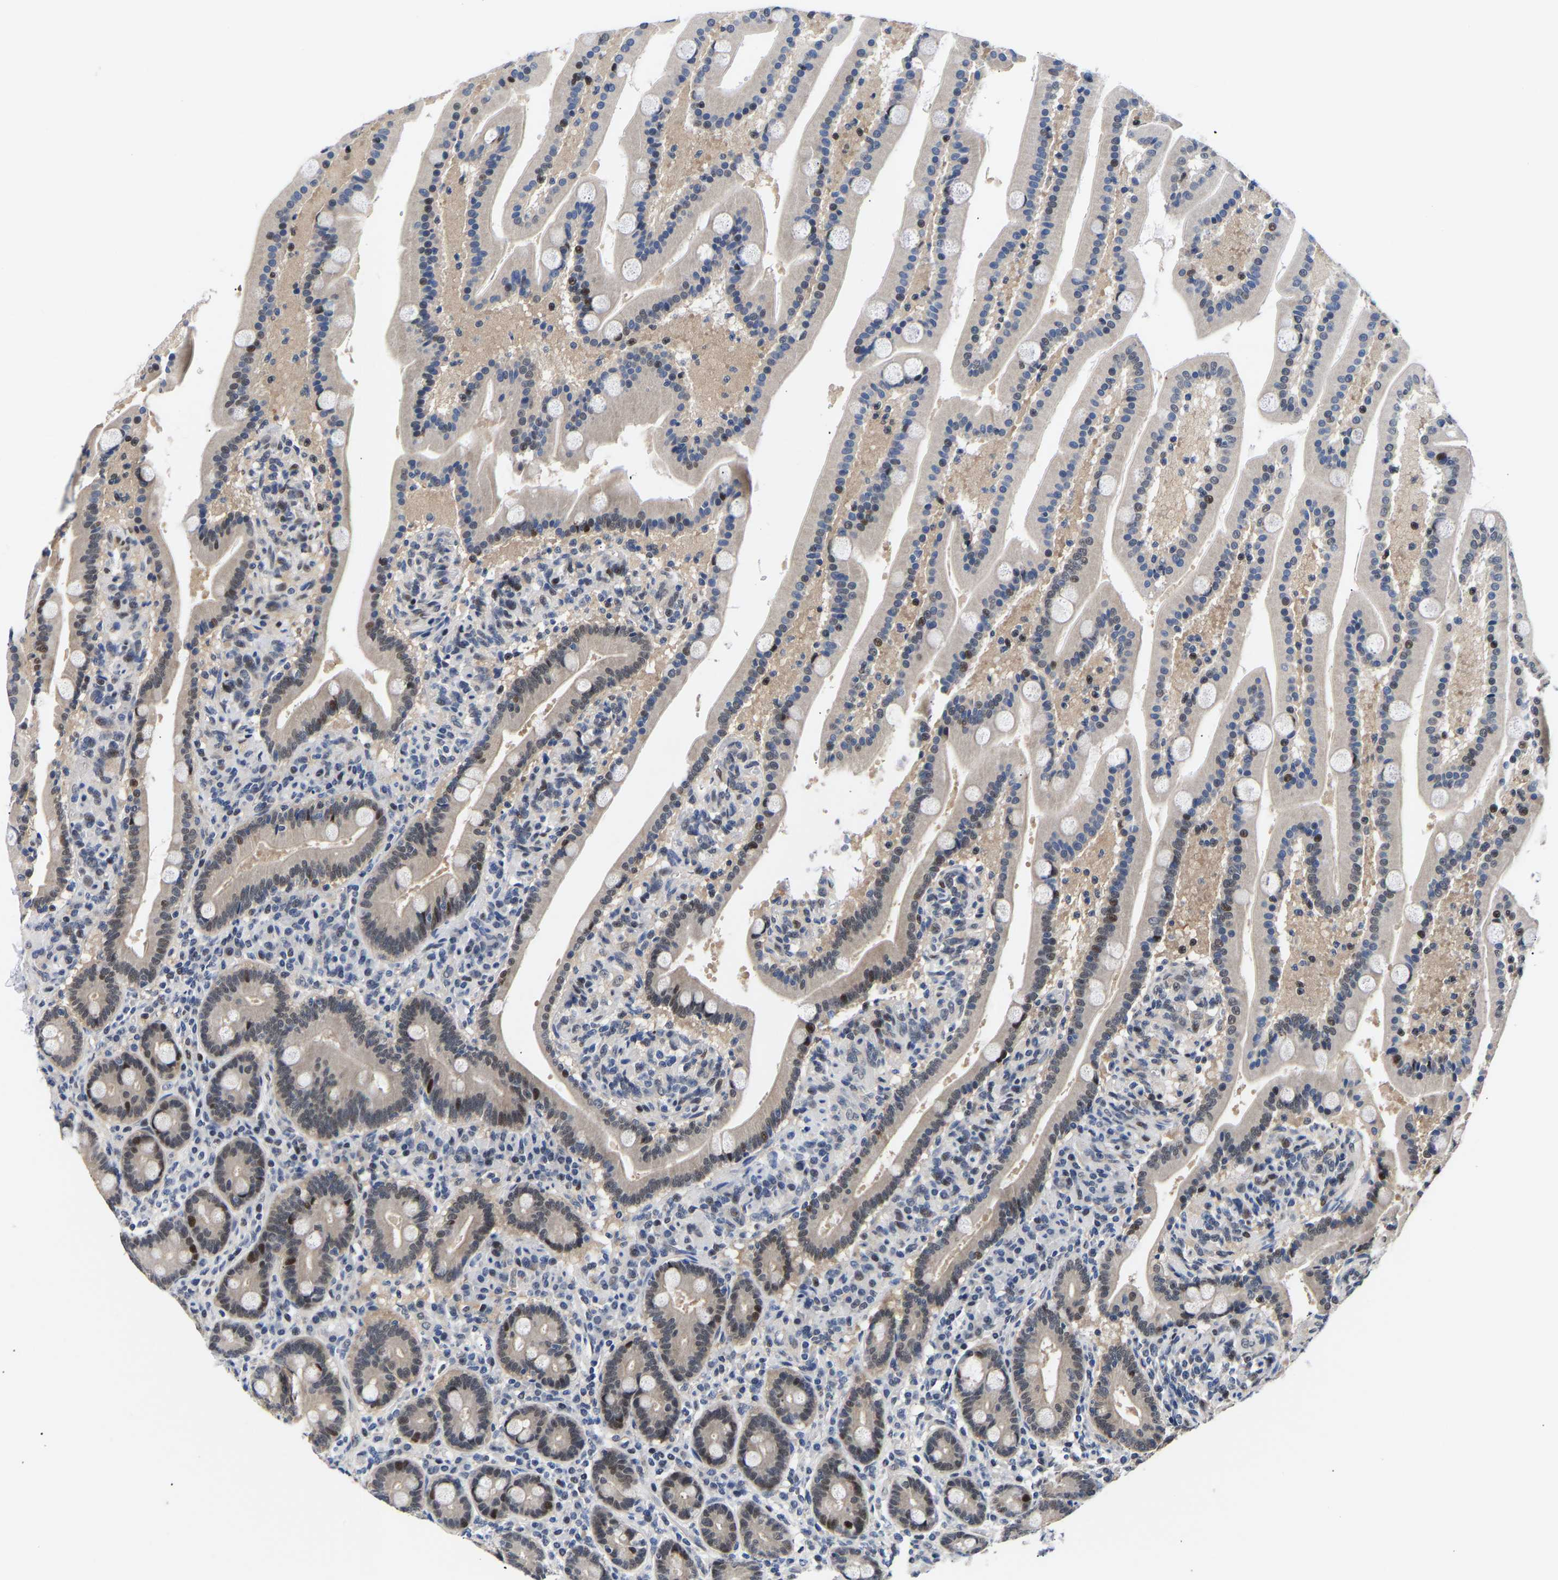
{"staining": {"intensity": "strong", "quantity": "25%-75%", "location": "nuclear"}, "tissue": "duodenum", "cell_type": "Glandular cells", "image_type": "normal", "snomed": [{"axis": "morphology", "description": "Normal tissue, NOS"}, {"axis": "topography", "description": "Duodenum"}], "caption": "IHC staining of unremarkable duodenum, which demonstrates high levels of strong nuclear positivity in about 25%-75% of glandular cells indicating strong nuclear protein staining. The staining was performed using DAB (brown) for protein detection and nuclei were counterstained in hematoxylin (blue).", "gene": "PTRHD1", "patient": {"sex": "male", "age": 54}}